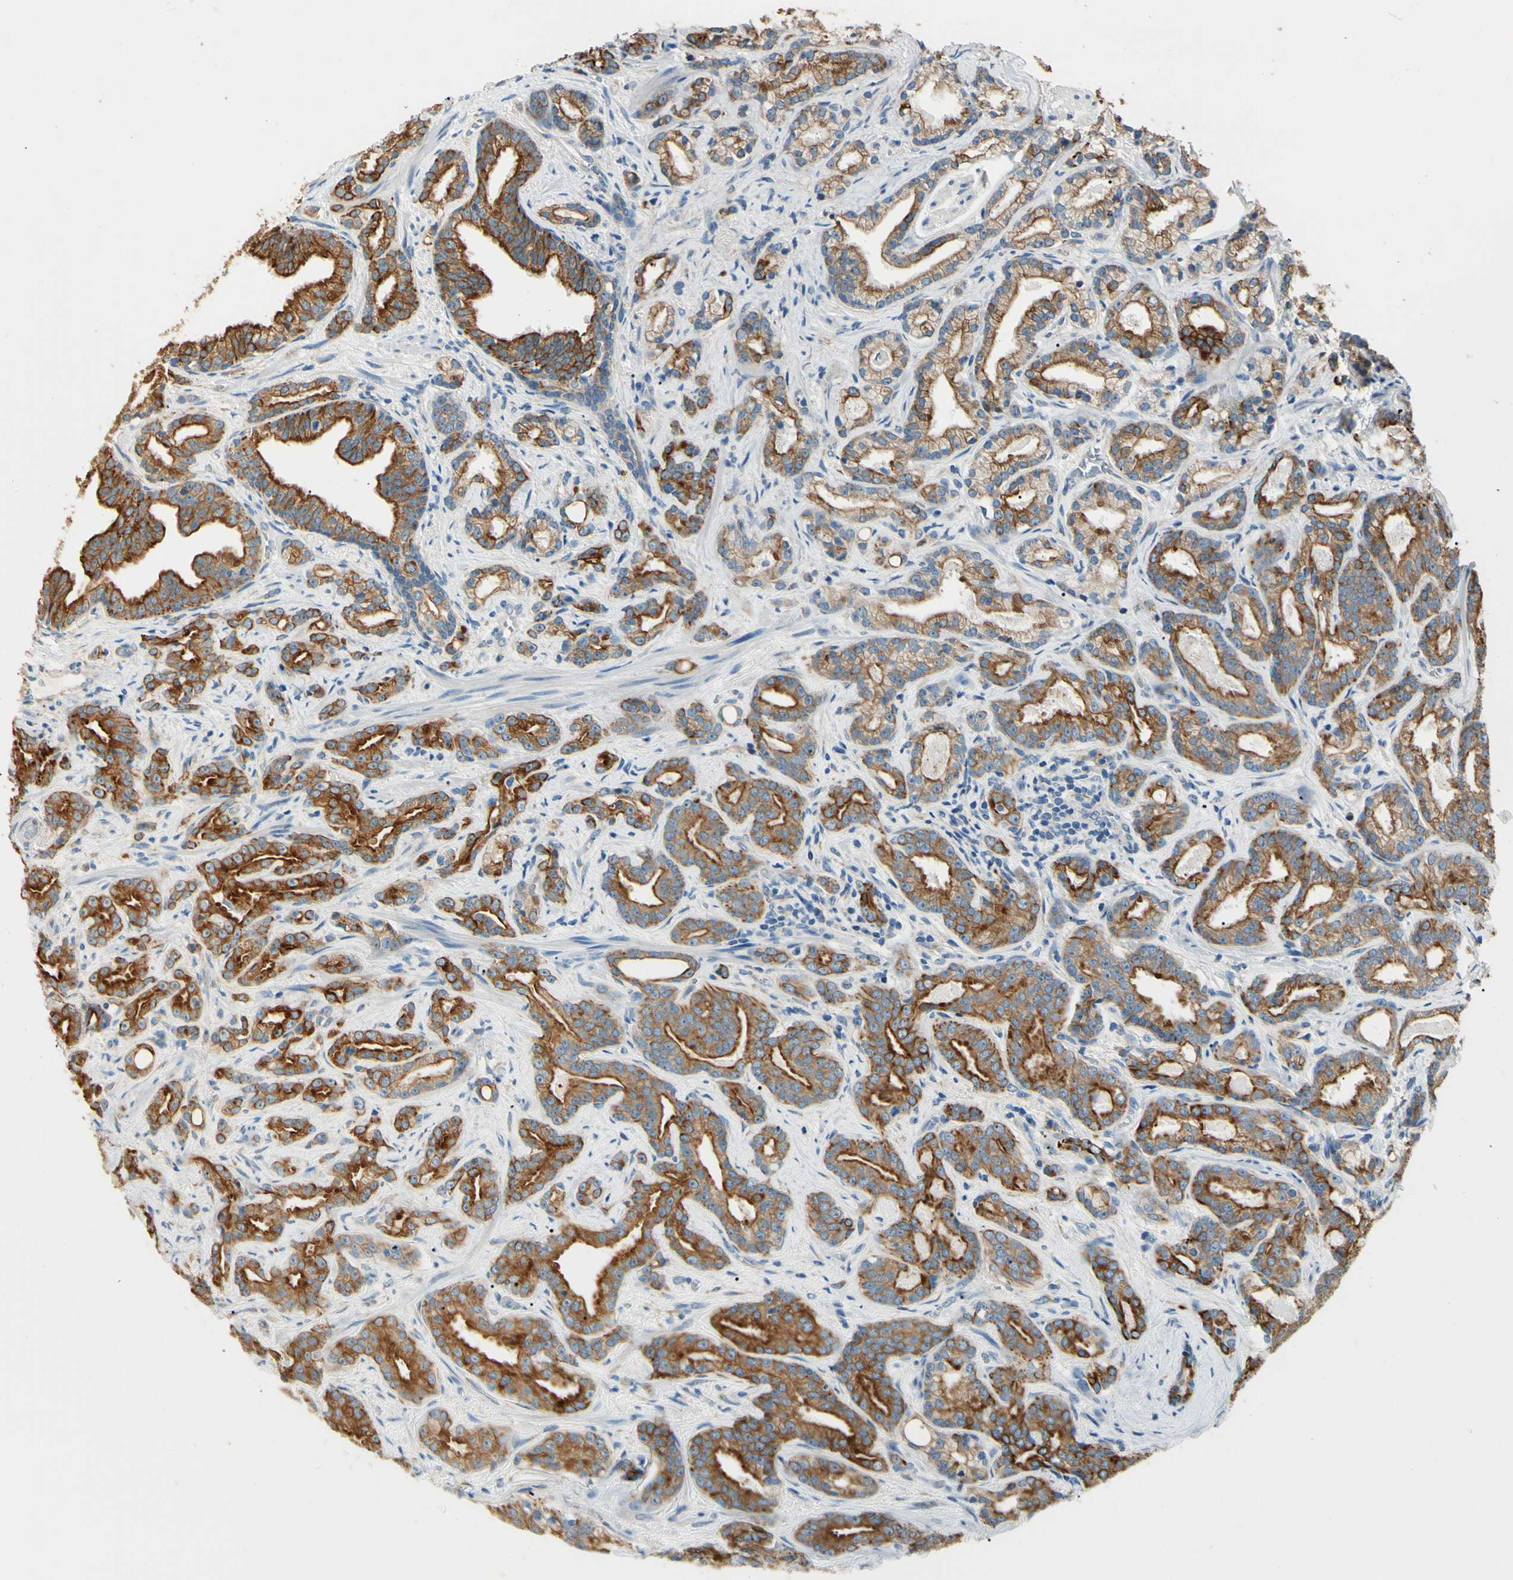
{"staining": {"intensity": "strong", "quantity": ">75%", "location": "cytoplasmic/membranous"}, "tissue": "prostate cancer", "cell_type": "Tumor cells", "image_type": "cancer", "snomed": [{"axis": "morphology", "description": "Adenocarcinoma, Low grade"}, {"axis": "topography", "description": "Prostate"}], "caption": "Immunohistochemical staining of human prostate low-grade adenocarcinoma reveals high levels of strong cytoplasmic/membranous protein positivity in about >75% of tumor cells. (DAB IHC, brown staining for protein, blue staining for nuclei).", "gene": "DUSP12", "patient": {"sex": "male", "age": 63}}